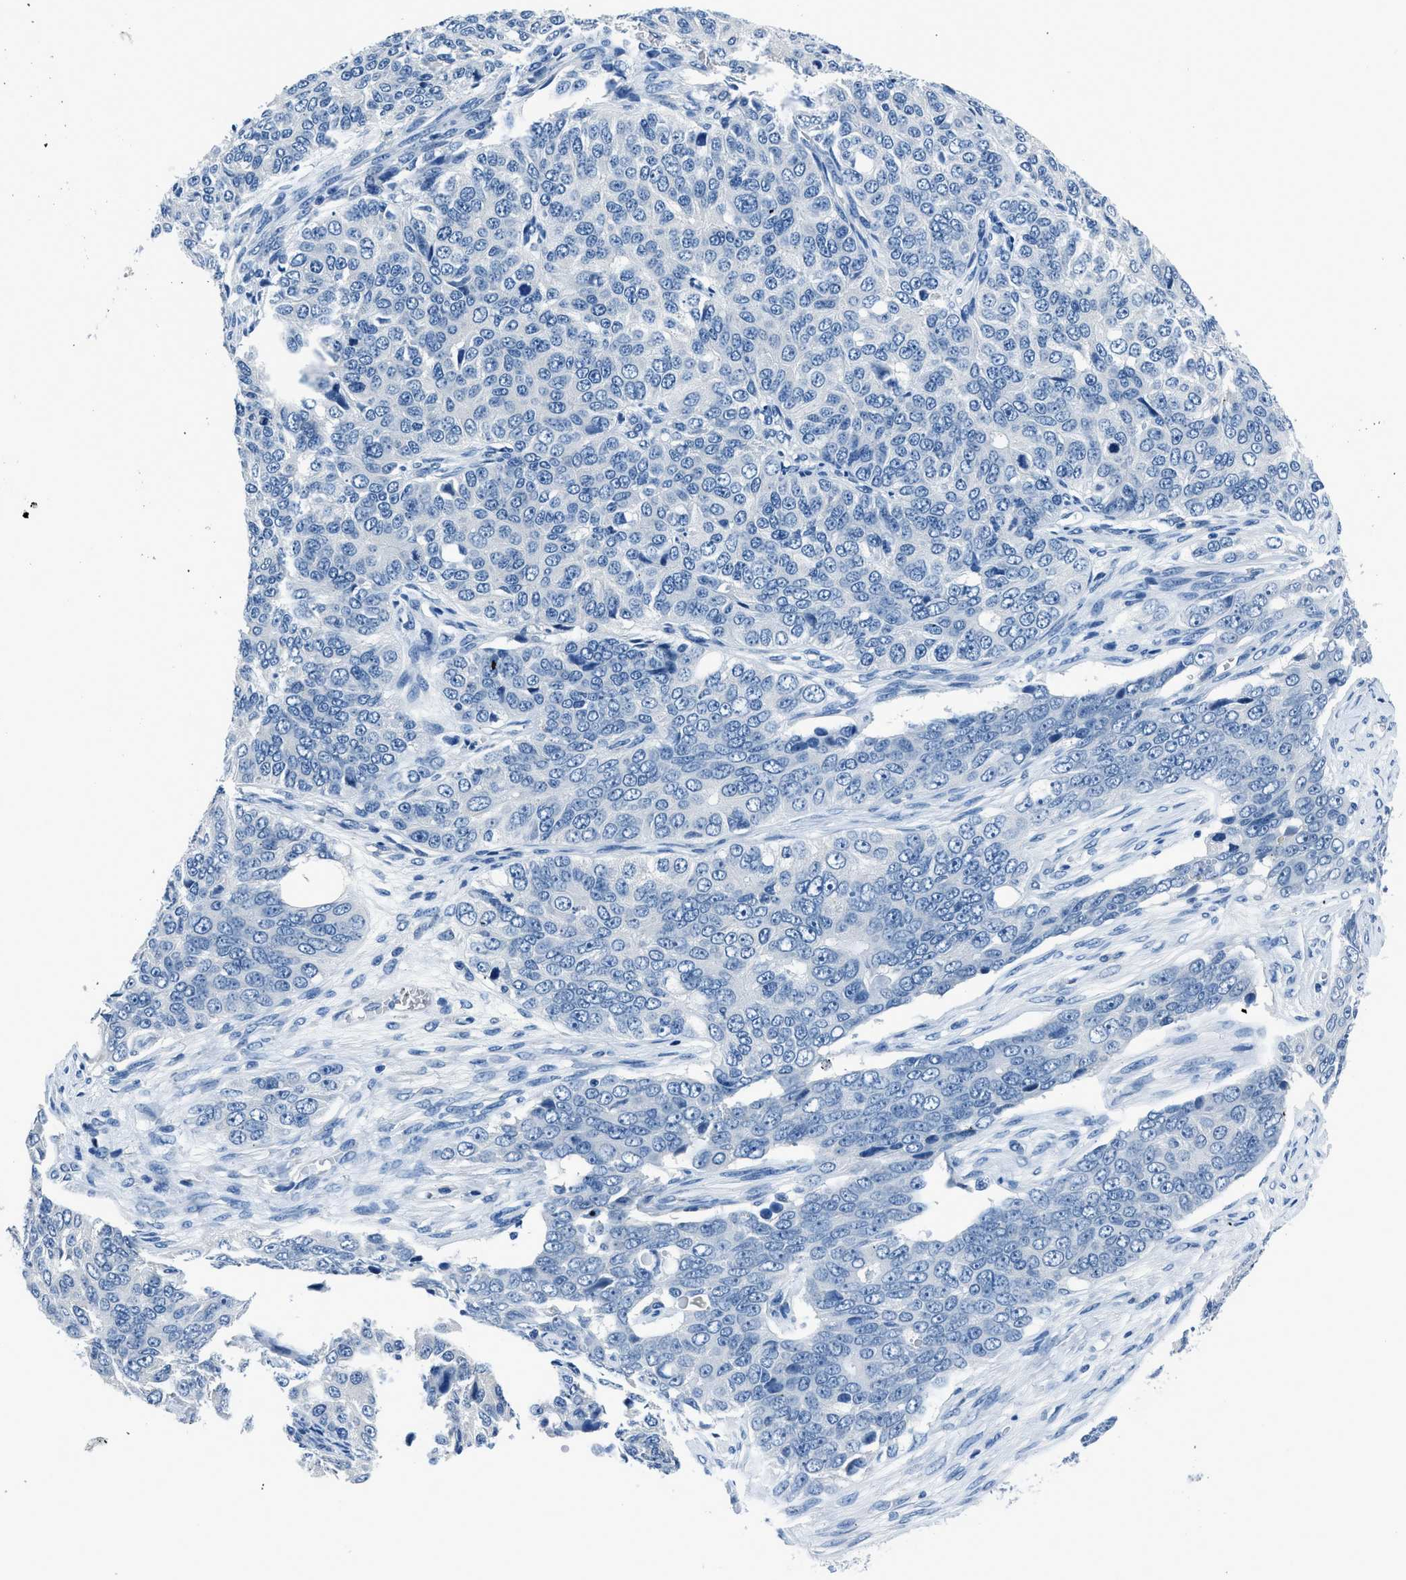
{"staining": {"intensity": "negative", "quantity": "none", "location": "none"}, "tissue": "ovarian cancer", "cell_type": "Tumor cells", "image_type": "cancer", "snomed": [{"axis": "morphology", "description": "Carcinoma, endometroid"}, {"axis": "topography", "description": "Ovary"}], "caption": "High magnification brightfield microscopy of ovarian endometroid carcinoma stained with DAB (3,3'-diaminobenzidine) (brown) and counterstained with hematoxylin (blue): tumor cells show no significant staining.", "gene": "GJA3", "patient": {"sex": "female", "age": 51}}